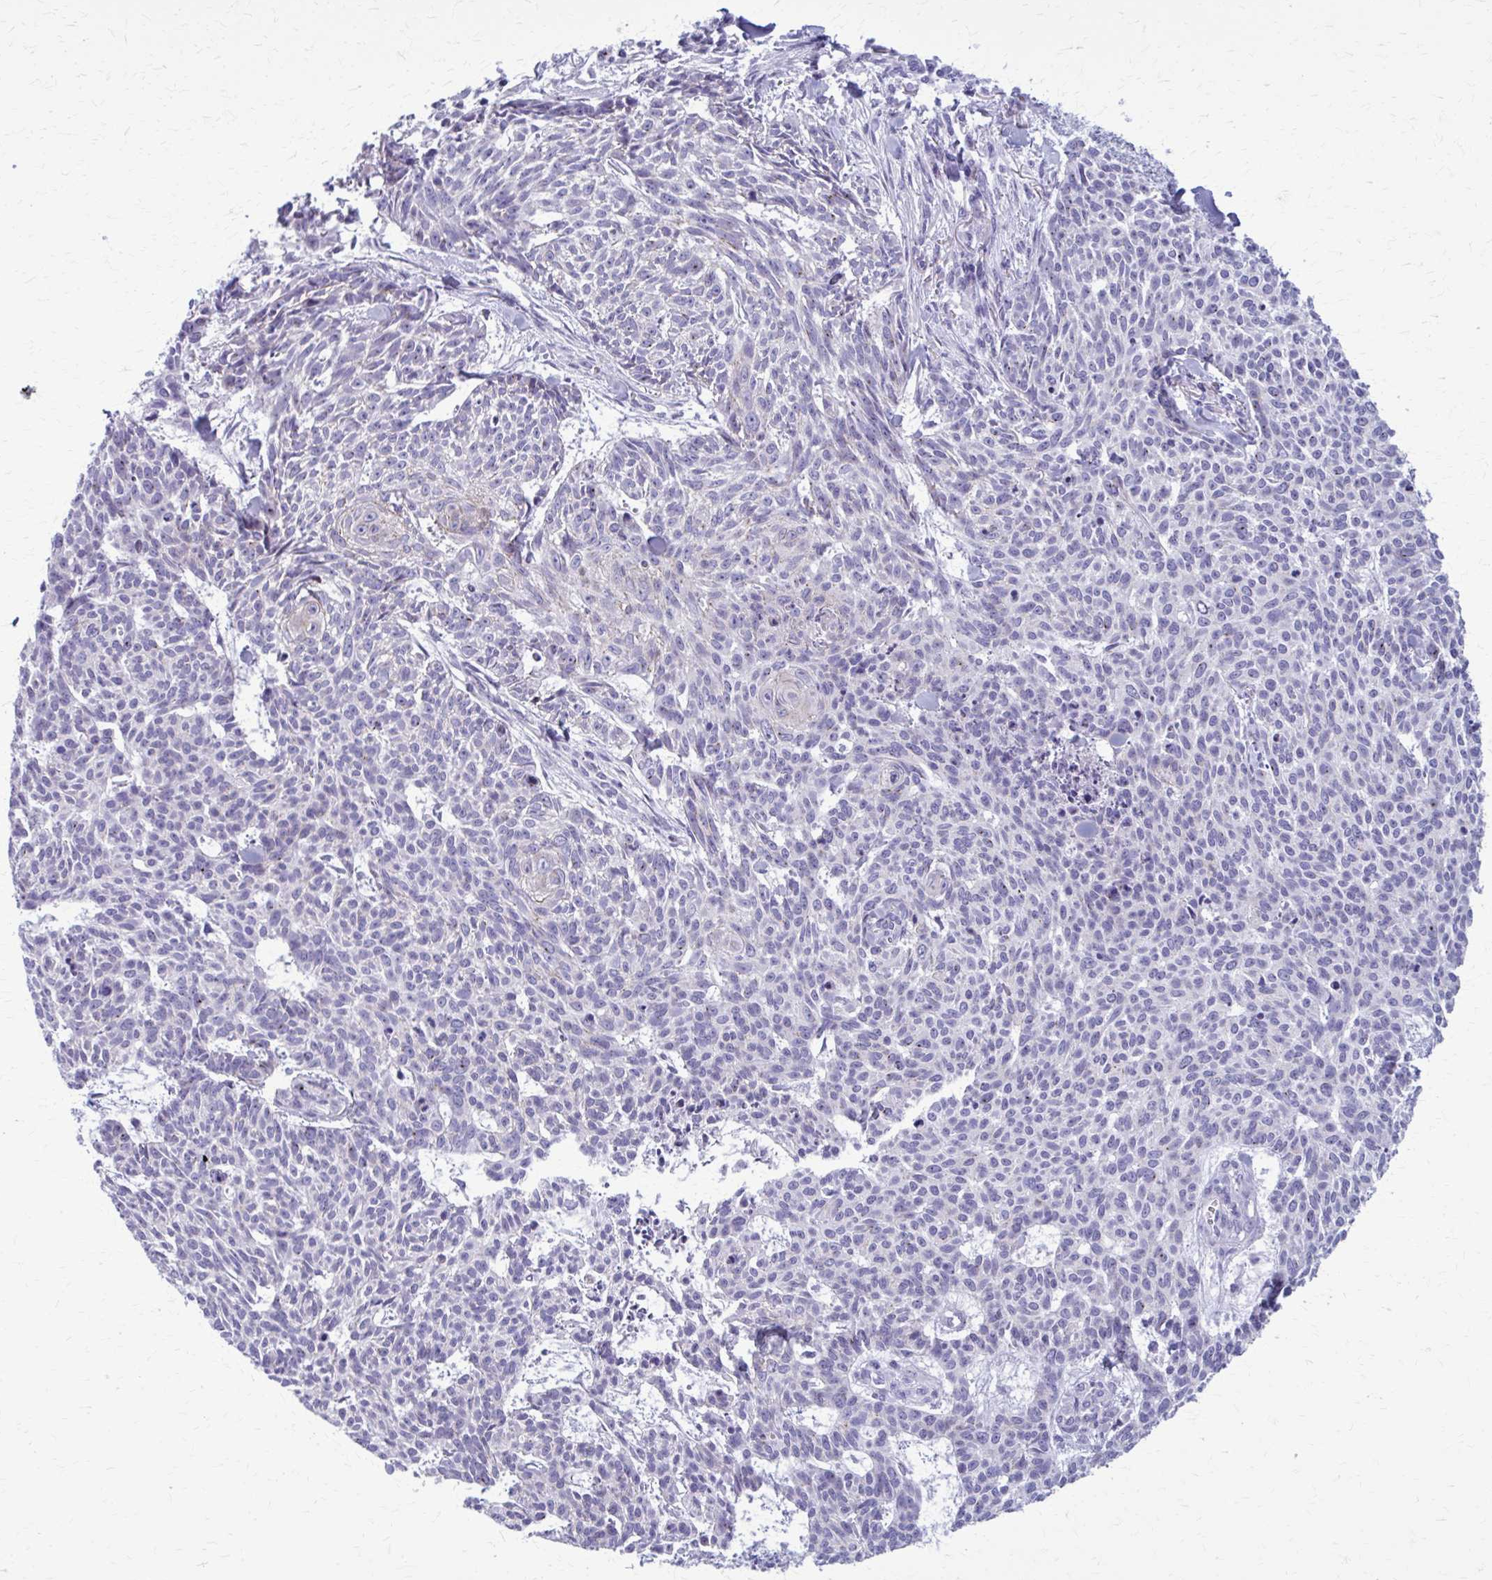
{"staining": {"intensity": "negative", "quantity": "none", "location": "none"}, "tissue": "skin cancer", "cell_type": "Tumor cells", "image_type": "cancer", "snomed": [{"axis": "morphology", "description": "Basal cell carcinoma"}, {"axis": "topography", "description": "Skin"}], "caption": "Tumor cells show no significant protein staining in skin cancer.", "gene": "PEDS1", "patient": {"sex": "female", "age": 93}}